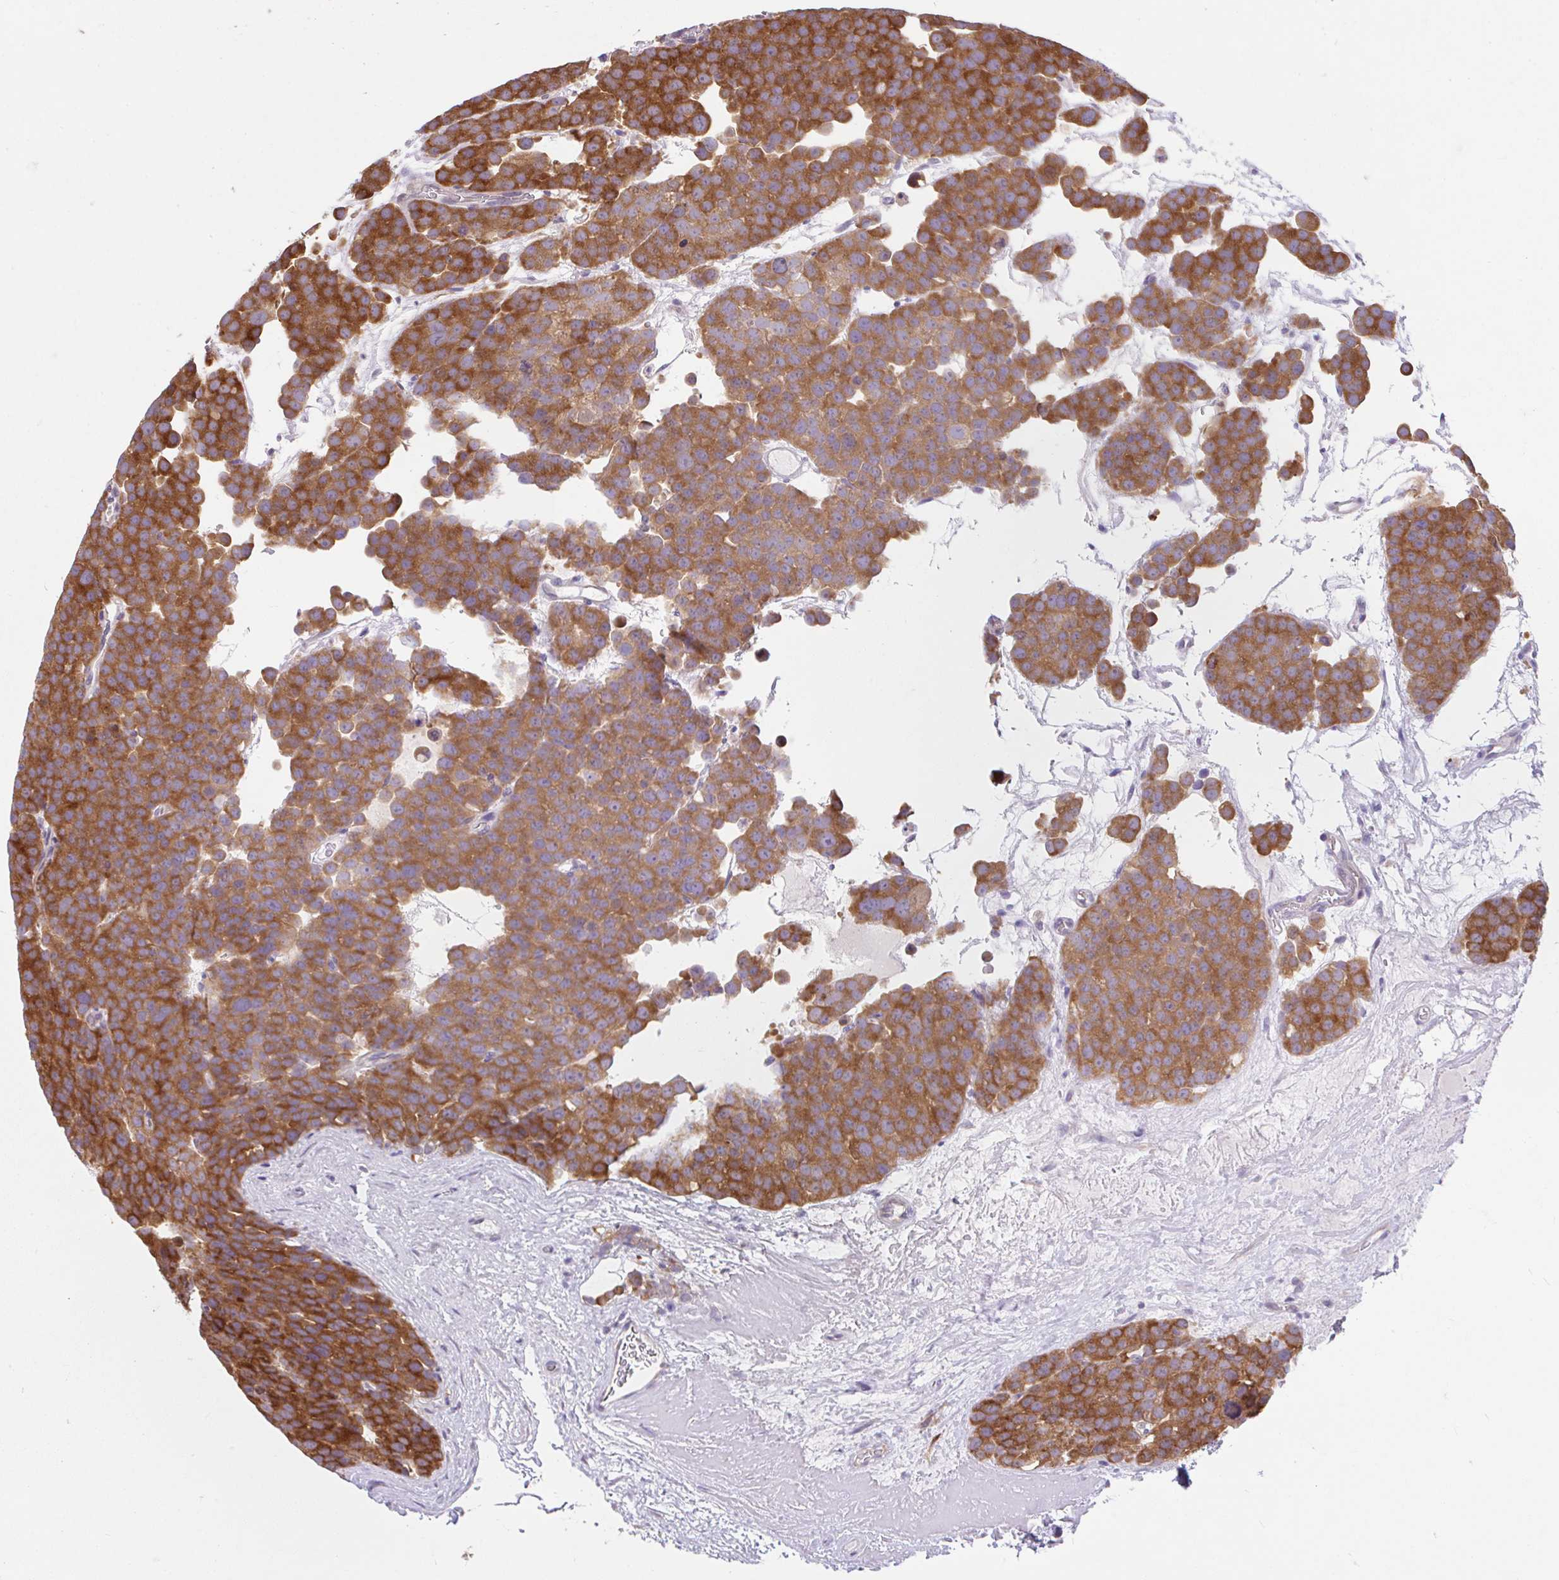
{"staining": {"intensity": "strong", "quantity": ">75%", "location": "cytoplasmic/membranous"}, "tissue": "testis cancer", "cell_type": "Tumor cells", "image_type": "cancer", "snomed": [{"axis": "morphology", "description": "Seminoma, NOS"}, {"axis": "topography", "description": "Testis"}], "caption": "This image exhibits seminoma (testis) stained with immunohistochemistry to label a protein in brown. The cytoplasmic/membranous of tumor cells show strong positivity for the protein. Nuclei are counter-stained blue.", "gene": "RALBP1", "patient": {"sex": "male", "age": 71}}